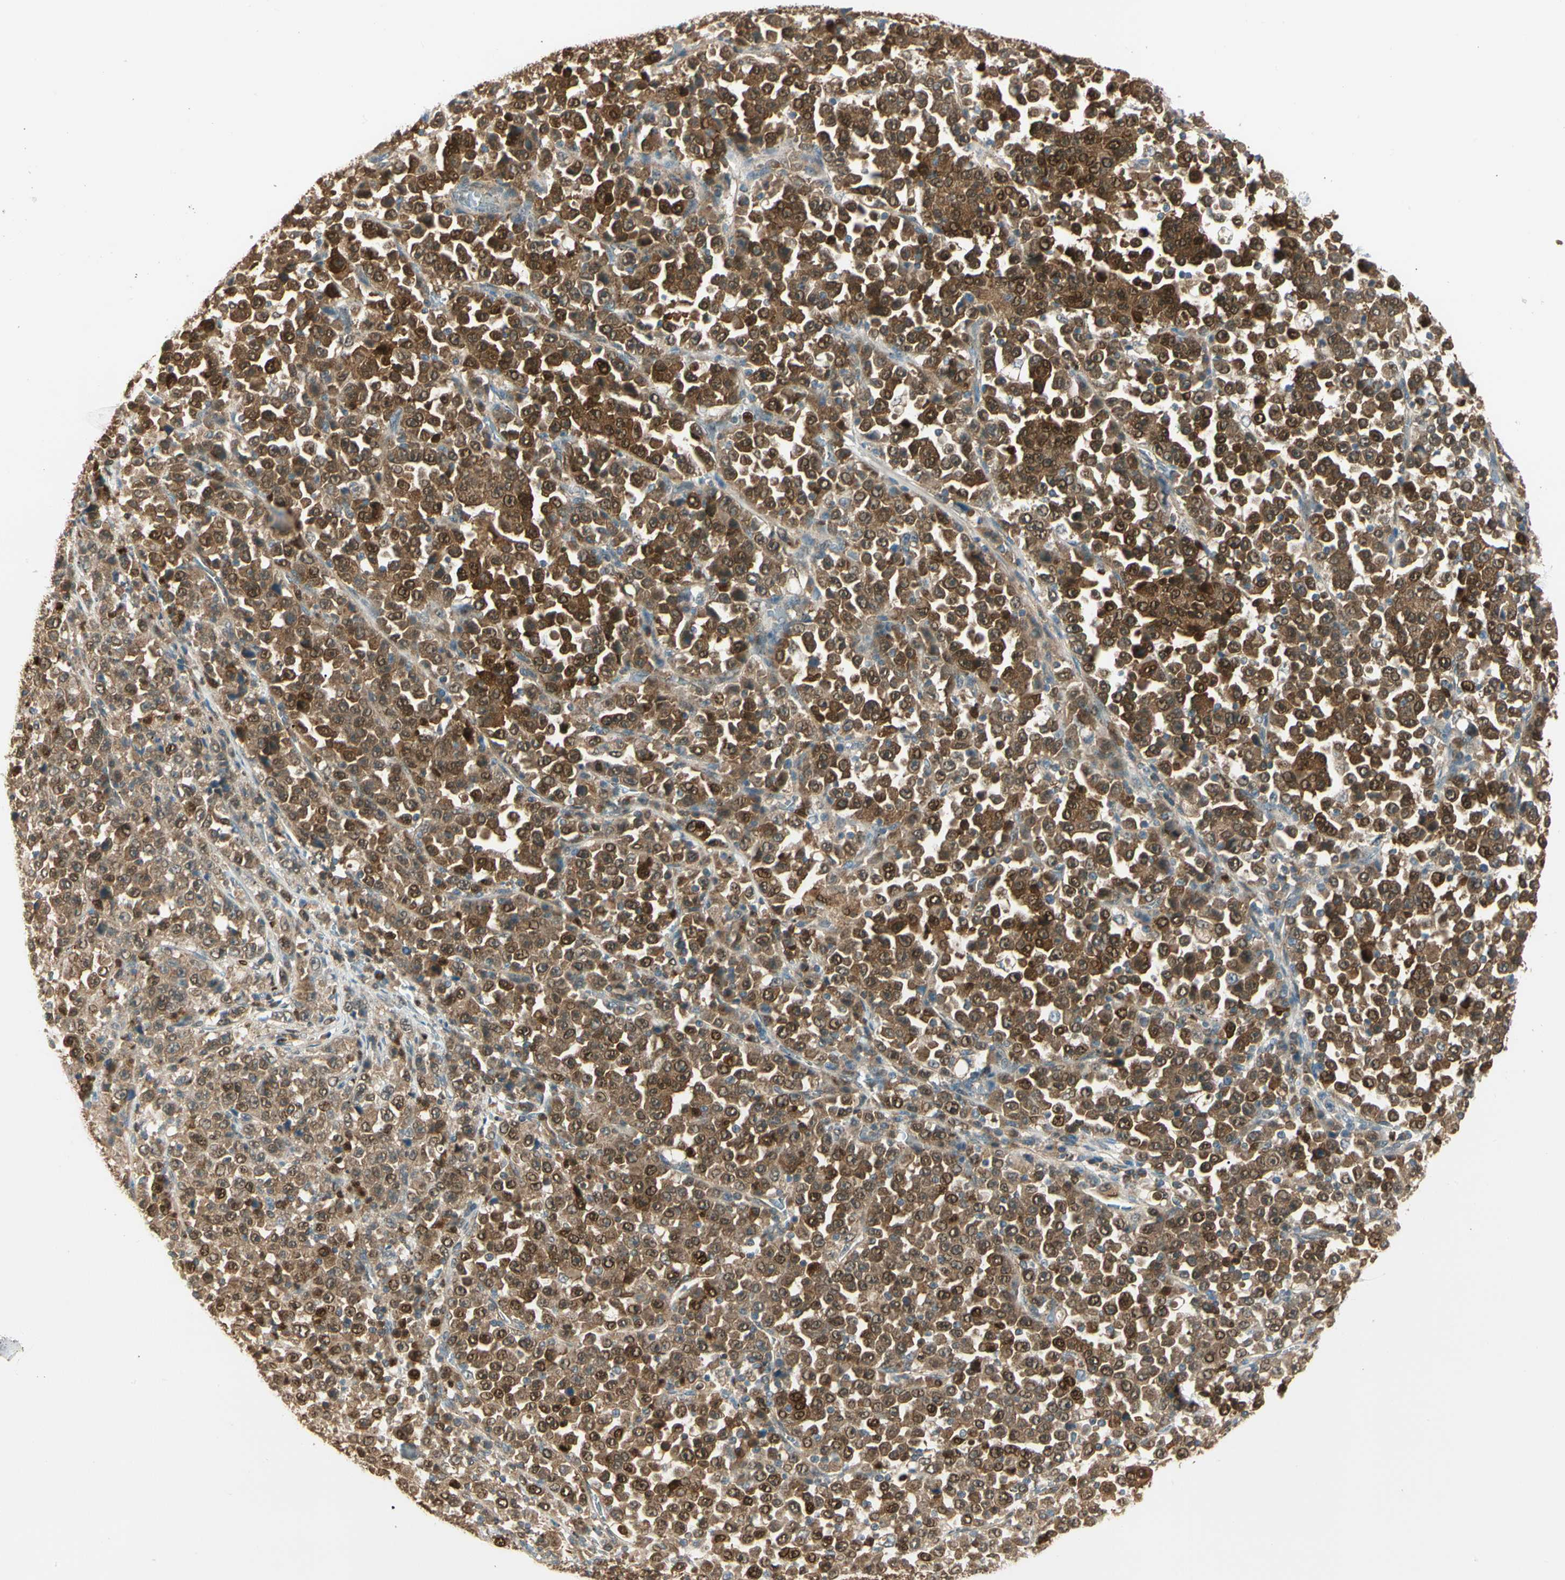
{"staining": {"intensity": "strong", "quantity": ">75%", "location": "cytoplasmic/membranous,nuclear"}, "tissue": "stomach cancer", "cell_type": "Tumor cells", "image_type": "cancer", "snomed": [{"axis": "morphology", "description": "Normal tissue, NOS"}, {"axis": "morphology", "description": "Adenocarcinoma, NOS"}, {"axis": "topography", "description": "Stomach, upper"}, {"axis": "topography", "description": "Stomach"}], "caption": "Immunohistochemical staining of stomach cancer exhibits strong cytoplasmic/membranous and nuclear protein staining in about >75% of tumor cells.", "gene": "LTA4H", "patient": {"sex": "male", "age": 59}}